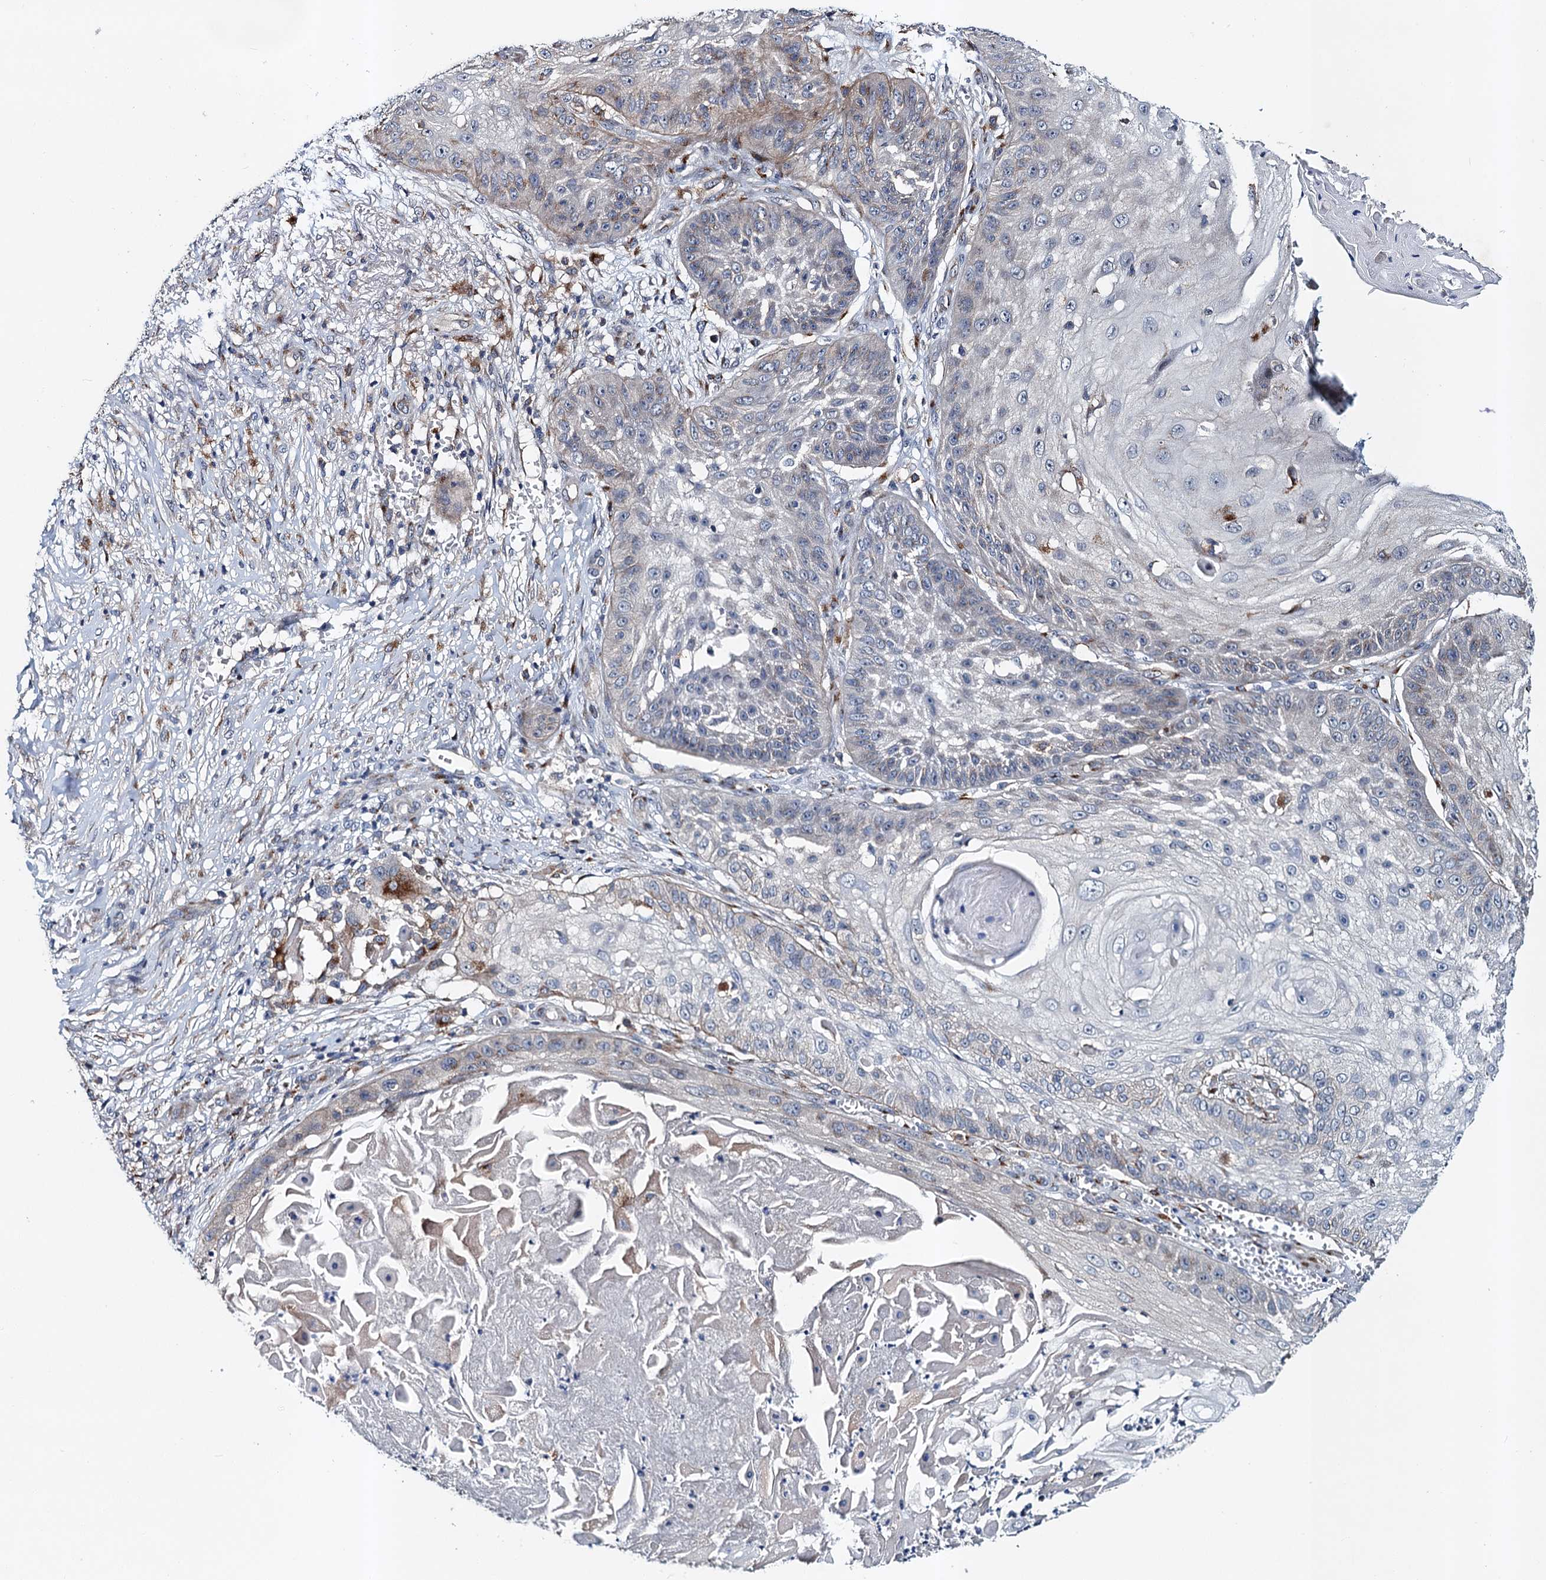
{"staining": {"intensity": "negative", "quantity": "none", "location": "none"}, "tissue": "skin cancer", "cell_type": "Tumor cells", "image_type": "cancer", "snomed": [{"axis": "morphology", "description": "Squamous cell carcinoma, NOS"}, {"axis": "topography", "description": "Skin"}], "caption": "High magnification brightfield microscopy of skin cancer stained with DAB (3,3'-diaminobenzidine) (brown) and counterstained with hematoxylin (blue): tumor cells show no significant expression.", "gene": "NBEA", "patient": {"sex": "male", "age": 70}}